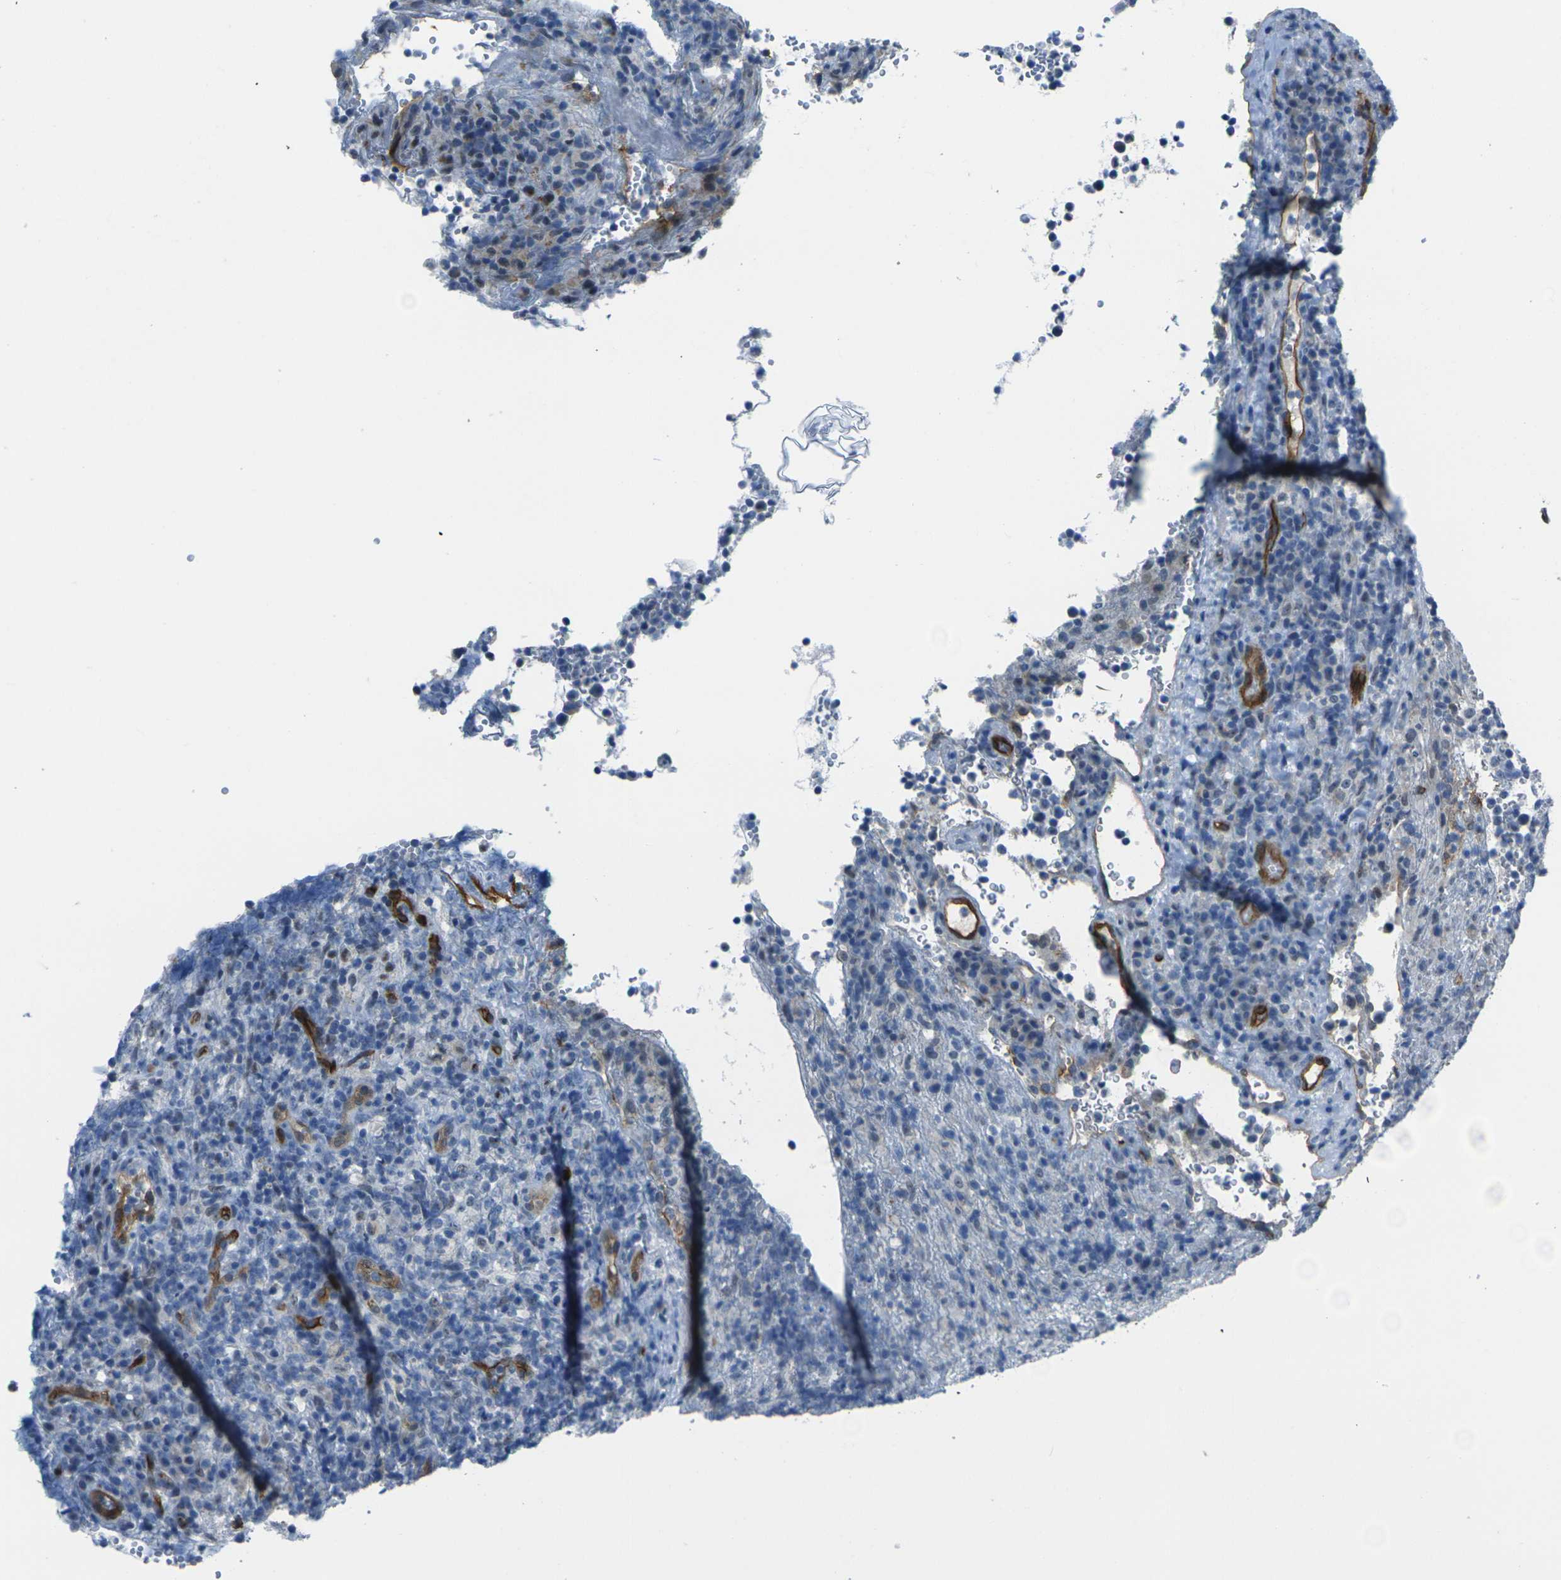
{"staining": {"intensity": "negative", "quantity": "none", "location": "none"}, "tissue": "lymphoma", "cell_type": "Tumor cells", "image_type": "cancer", "snomed": [{"axis": "morphology", "description": "Malignant lymphoma, non-Hodgkin's type, High grade"}, {"axis": "topography", "description": "Lymph node"}], "caption": "A micrograph of human lymphoma is negative for staining in tumor cells. (DAB (3,3'-diaminobenzidine) IHC with hematoxylin counter stain).", "gene": "HSPA12B", "patient": {"sex": "female", "age": 76}}